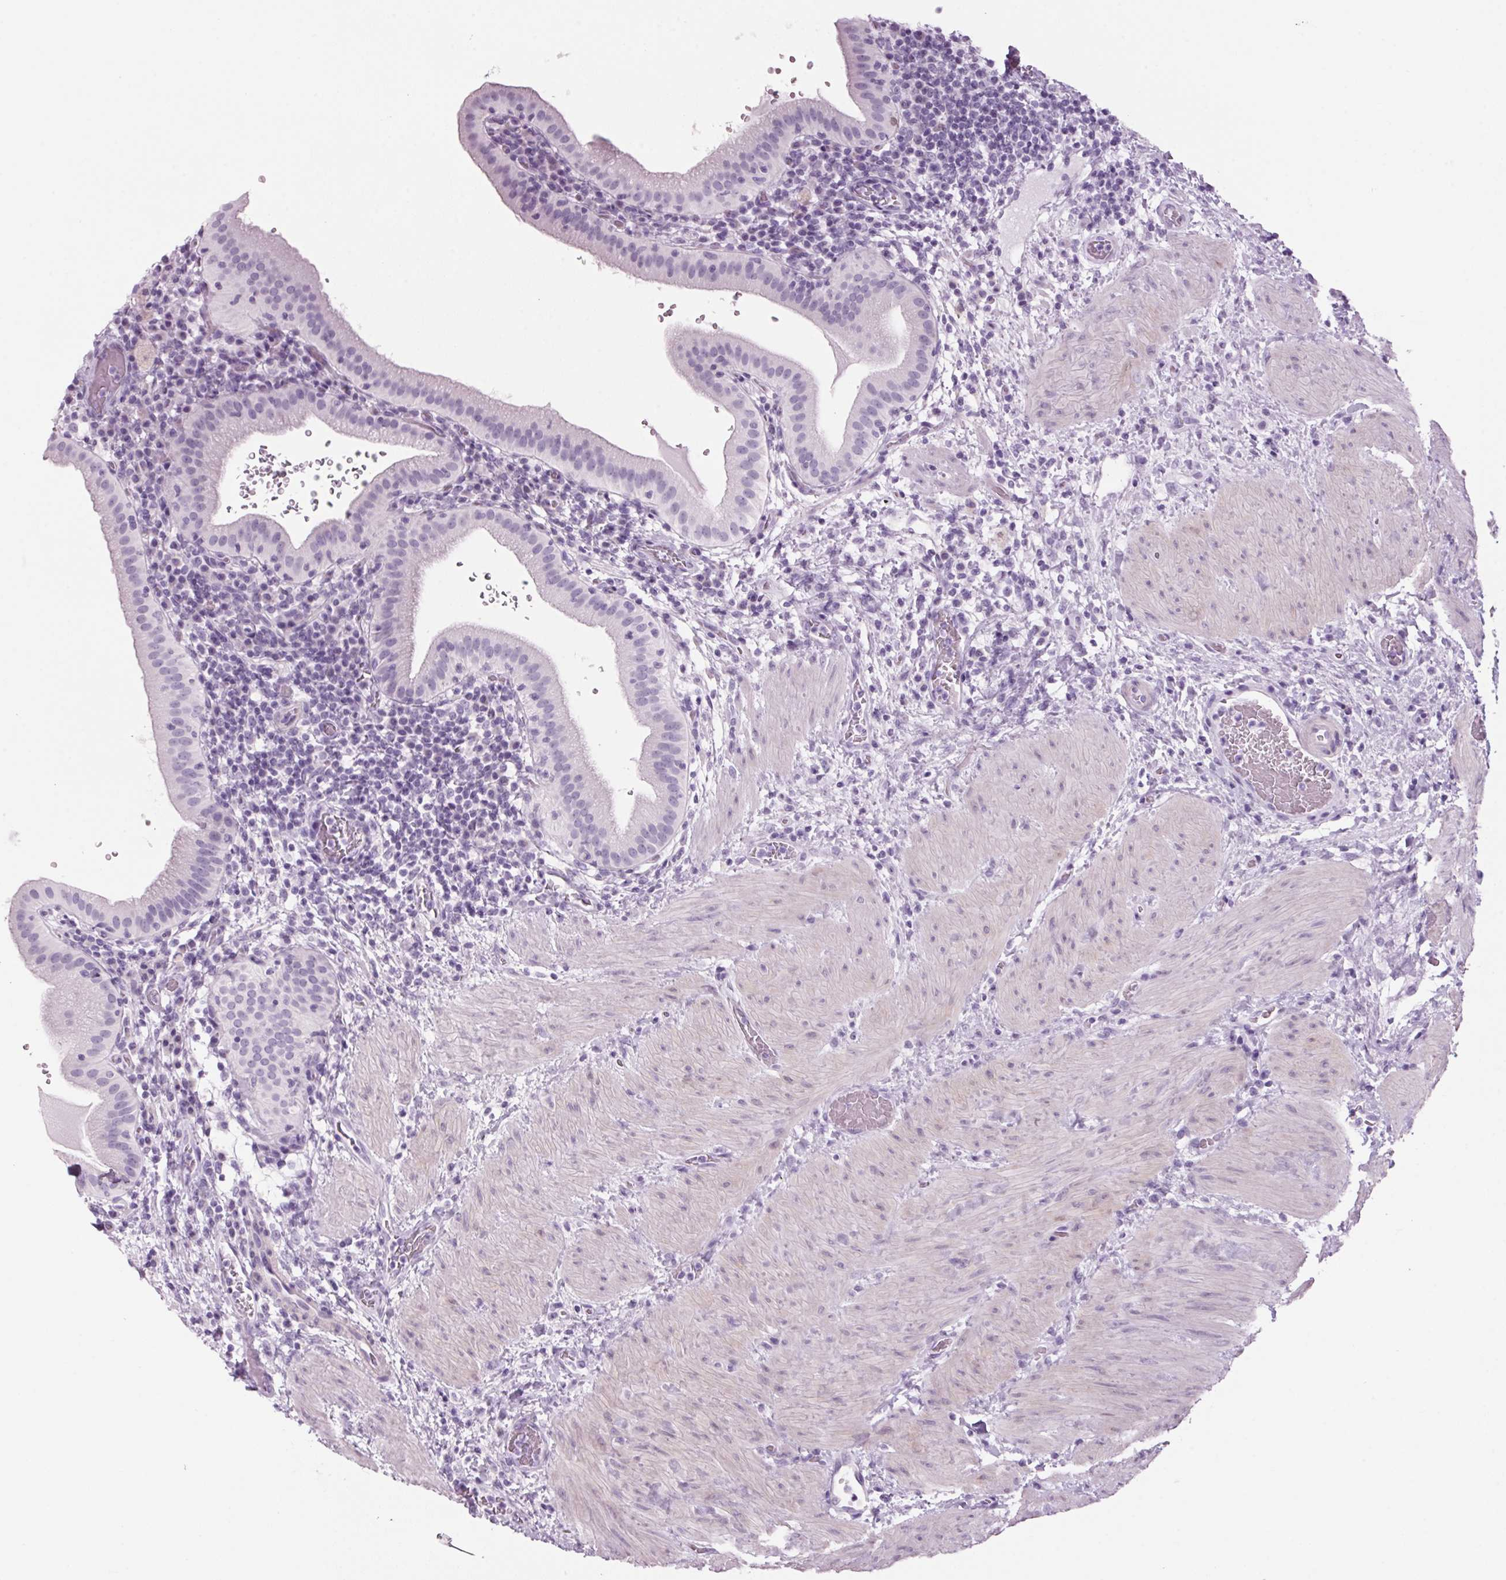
{"staining": {"intensity": "negative", "quantity": "none", "location": "none"}, "tissue": "gallbladder", "cell_type": "Glandular cells", "image_type": "normal", "snomed": [{"axis": "morphology", "description": "Normal tissue, NOS"}, {"axis": "topography", "description": "Gallbladder"}], "caption": "A micrograph of gallbladder stained for a protein exhibits no brown staining in glandular cells. (Immunohistochemistry, brightfield microscopy, high magnification).", "gene": "PPP1R1A", "patient": {"sex": "male", "age": 26}}